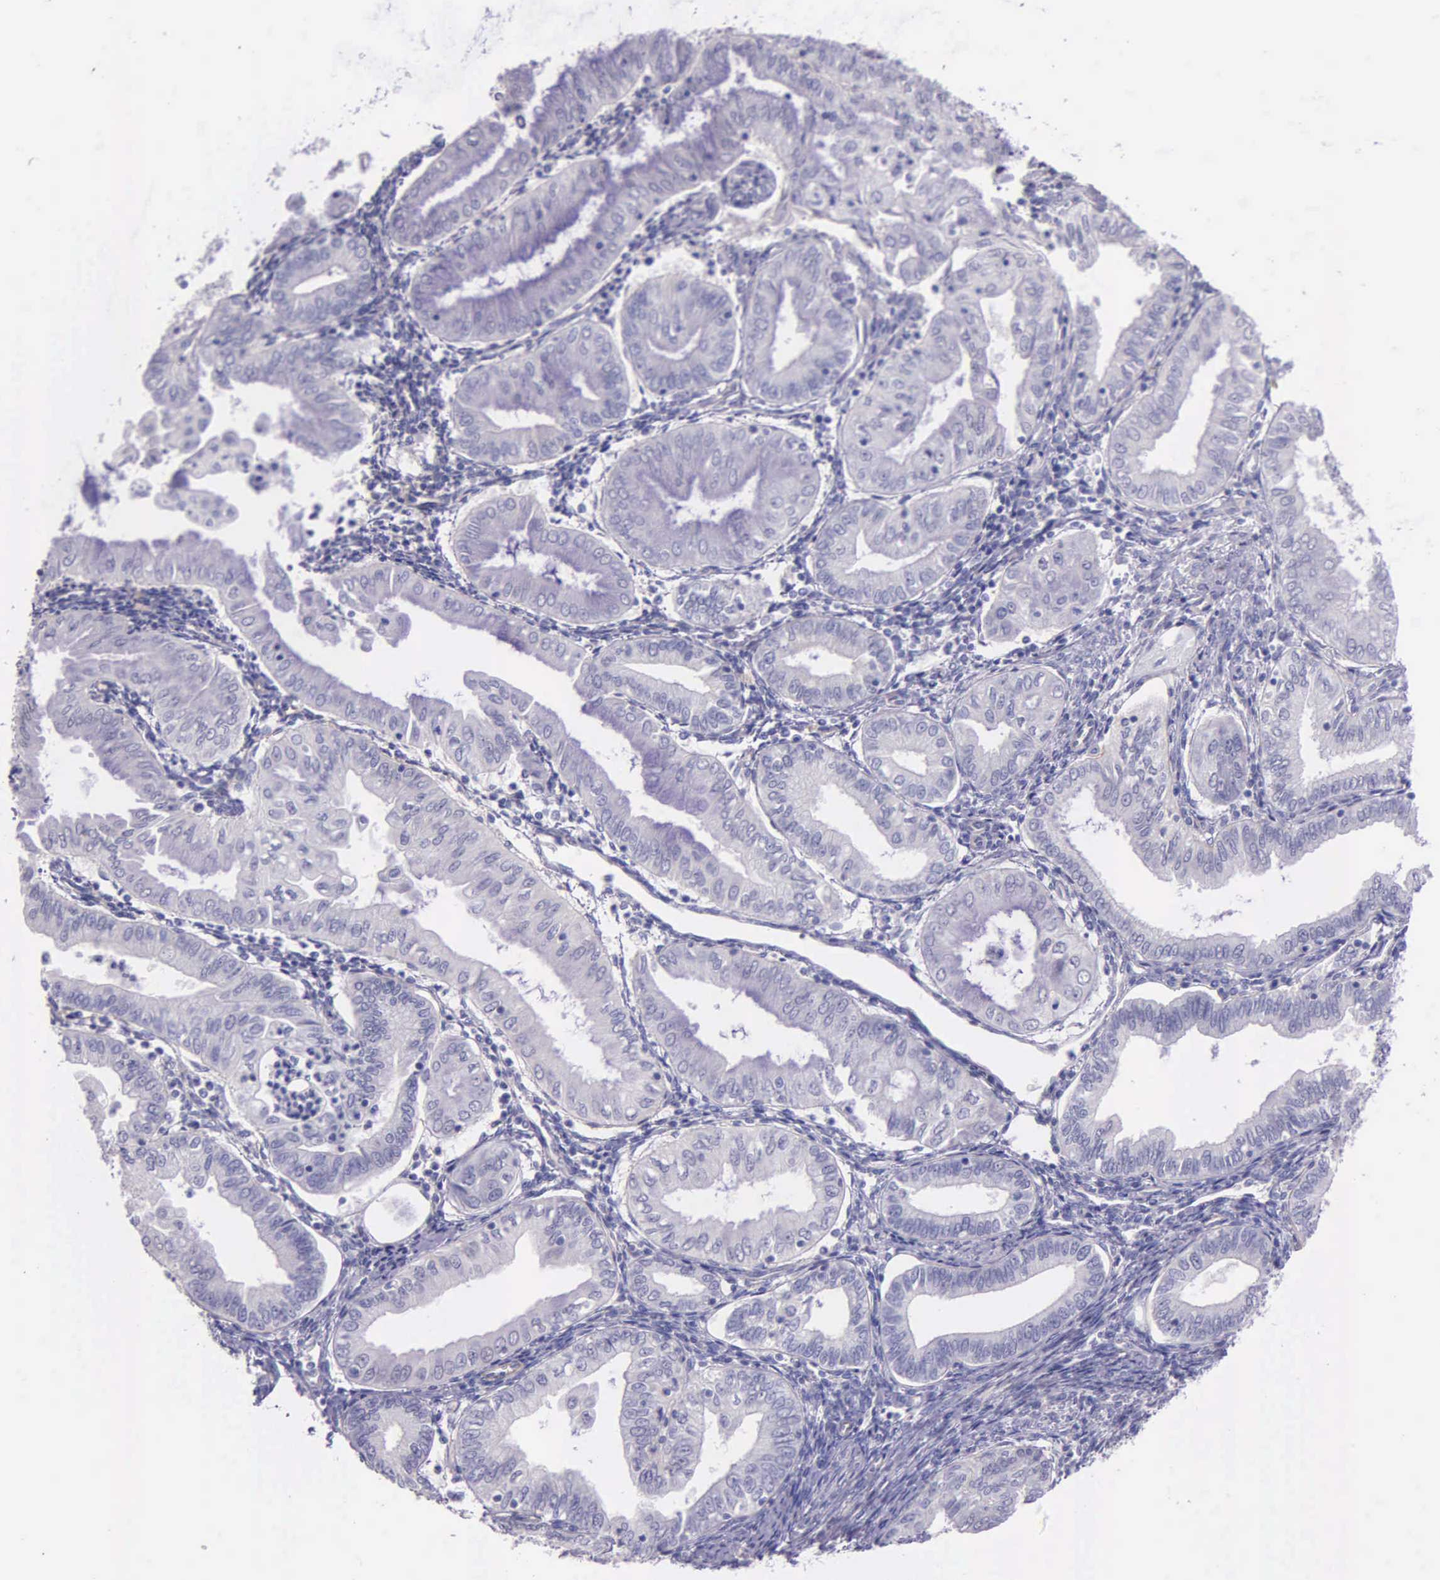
{"staining": {"intensity": "negative", "quantity": "none", "location": "none"}, "tissue": "endometrial cancer", "cell_type": "Tumor cells", "image_type": "cancer", "snomed": [{"axis": "morphology", "description": "Adenocarcinoma, NOS"}, {"axis": "topography", "description": "Endometrium"}], "caption": "This micrograph is of endometrial cancer stained with IHC to label a protein in brown with the nuclei are counter-stained blue. There is no positivity in tumor cells.", "gene": "THSD7A", "patient": {"sex": "female", "age": 55}}